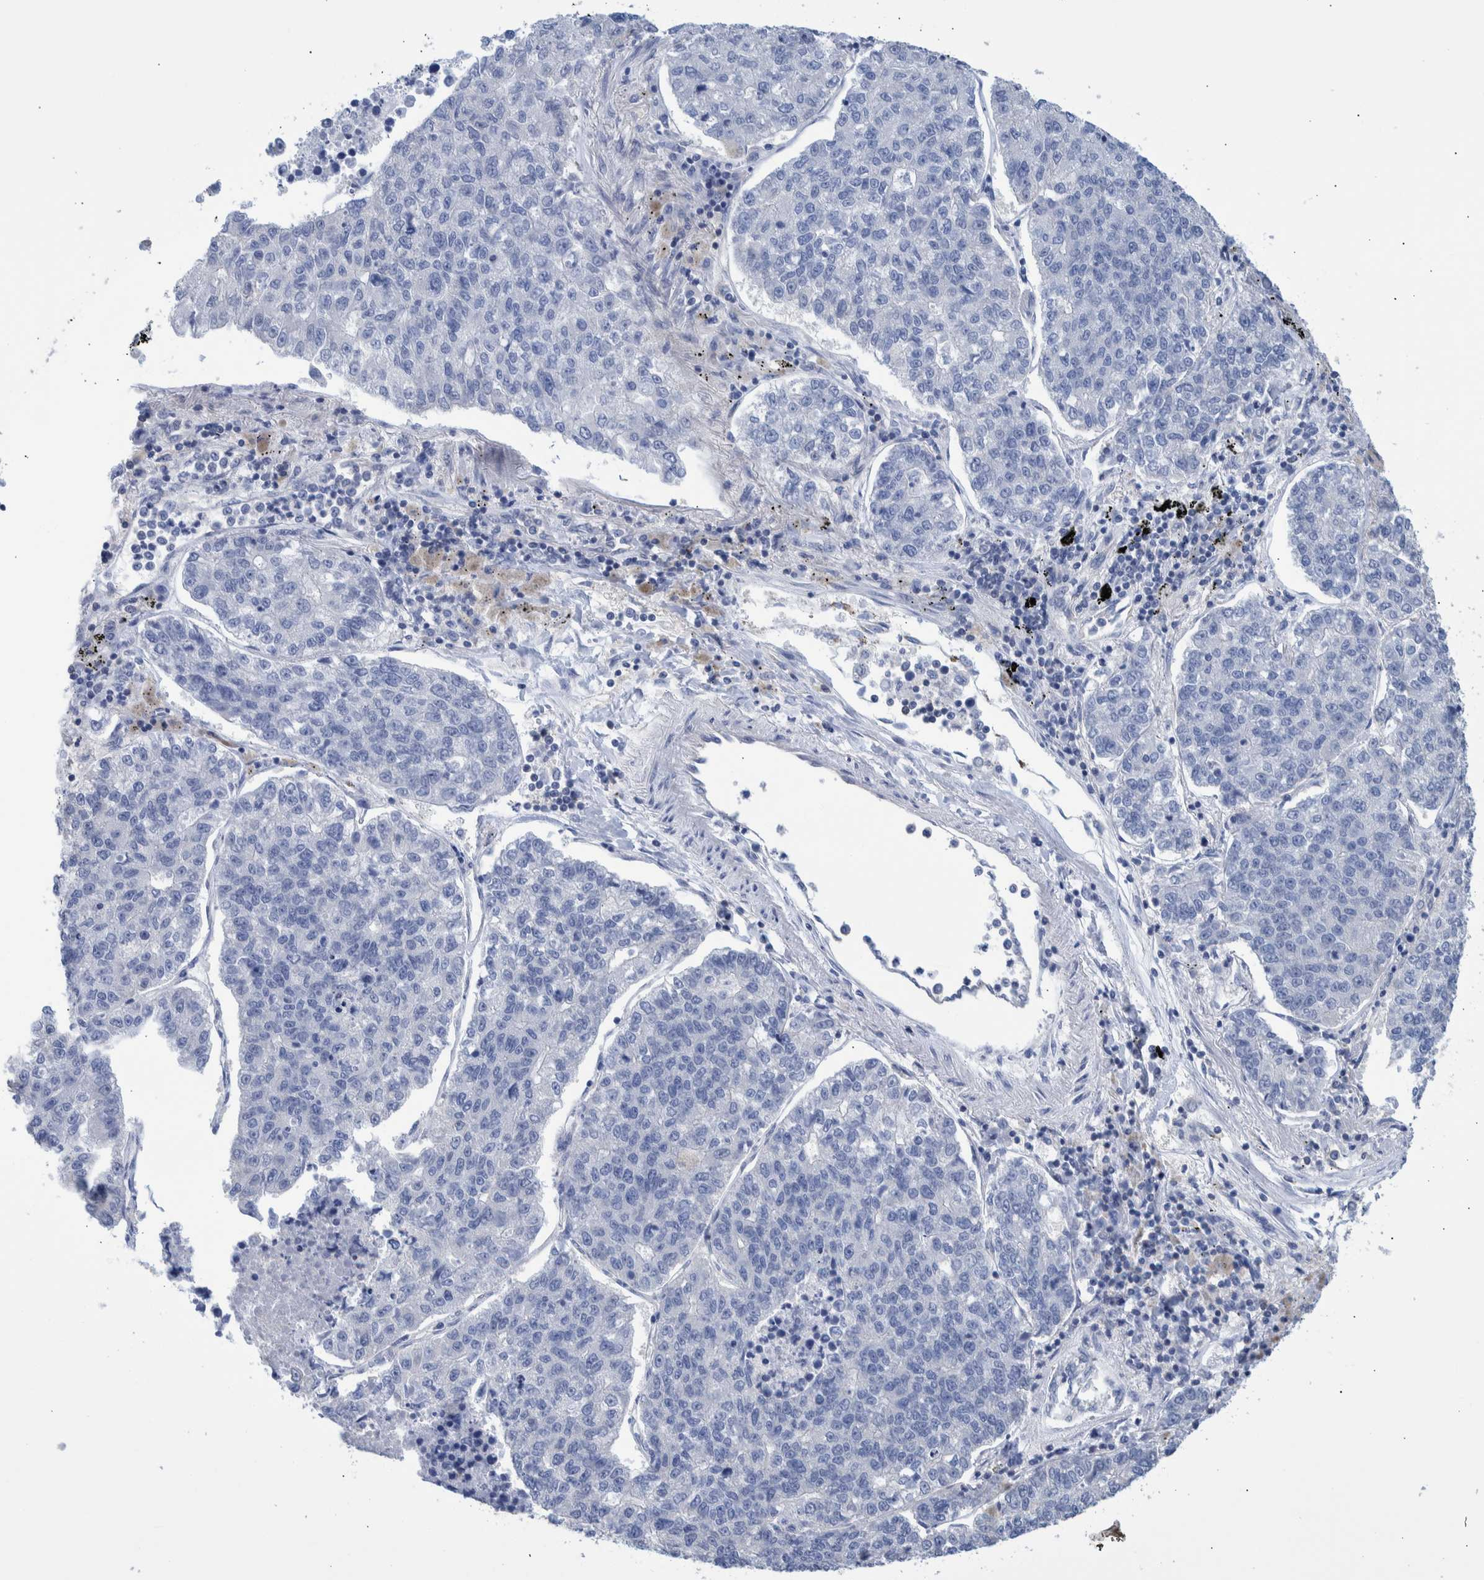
{"staining": {"intensity": "negative", "quantity": "none", "location": "none"}, "tissue": "lung cancer", "cell_type": "Tumor cells", "image_type": "cancer", "snomed": [{"axis": "morphology", "description": "Adenocarcinoma, NOS"}, {"axis": "topography", "description": "Lung"}], "caption": "Micrograph shows no significant protein staining in tumor cells of lung cancer (adenocarcinoma).", "gene": "PPP3CC", "patient": {"sex": "male", "age": 49}}